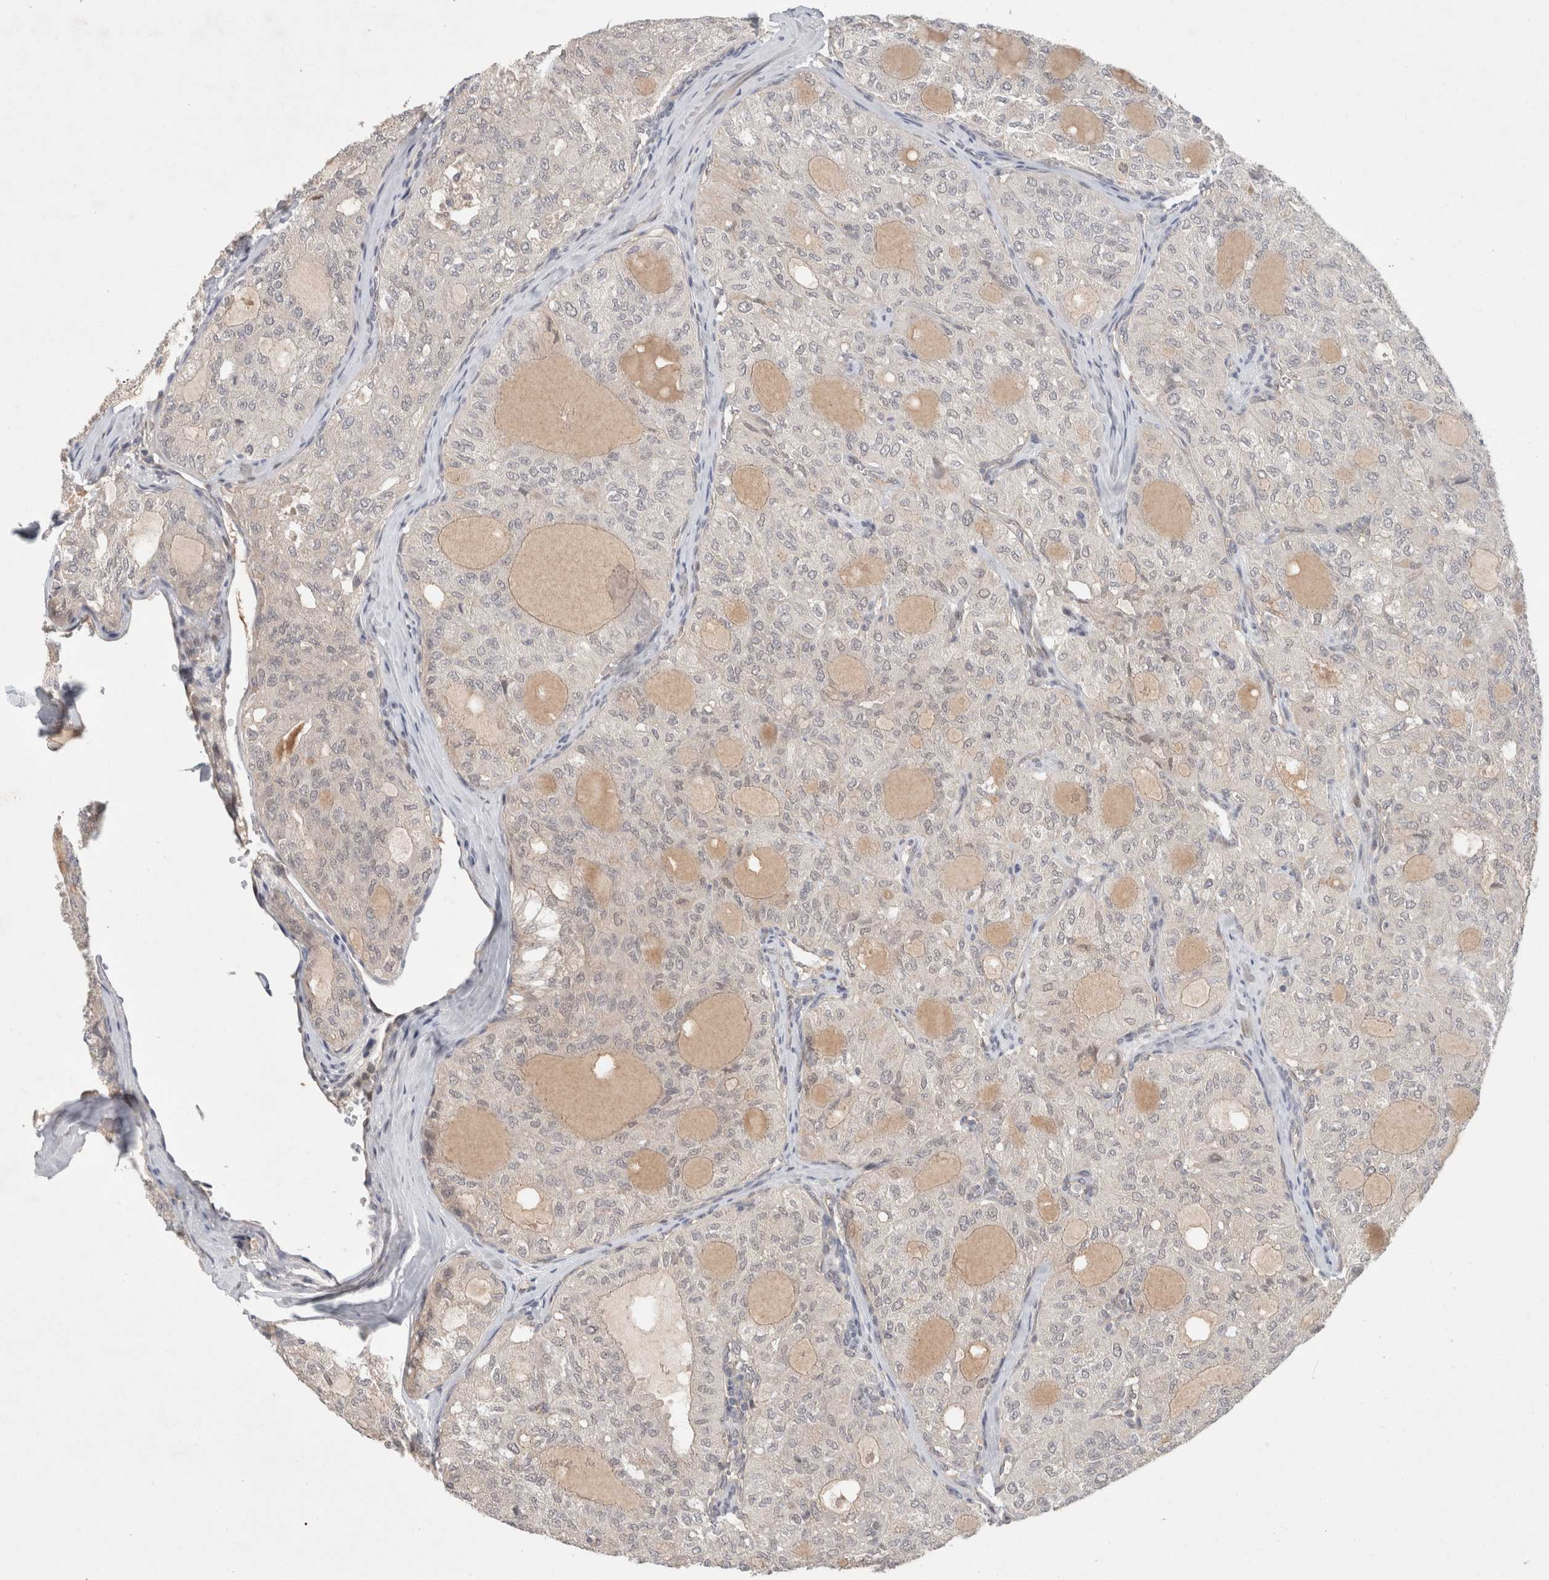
{"staining": {"intensity": "negative", "quantity": "none", "location": "none"}, "tissue": "thyroid cancer", "cell_type": "Tumor cells", "image_type": "cancer", "snomed": [{"axis": "morphology", "description": "Follicular adenoma carcinoma, NOS"}, {"axis": "topography", "description": "Thyroid gland"}], "caption": "Immunohistochemical staining of human thyroid cancer displays no significant expression in tumor cells.", "gene": "RASAL2", "patient": {"sex": "male", "age": 75}}